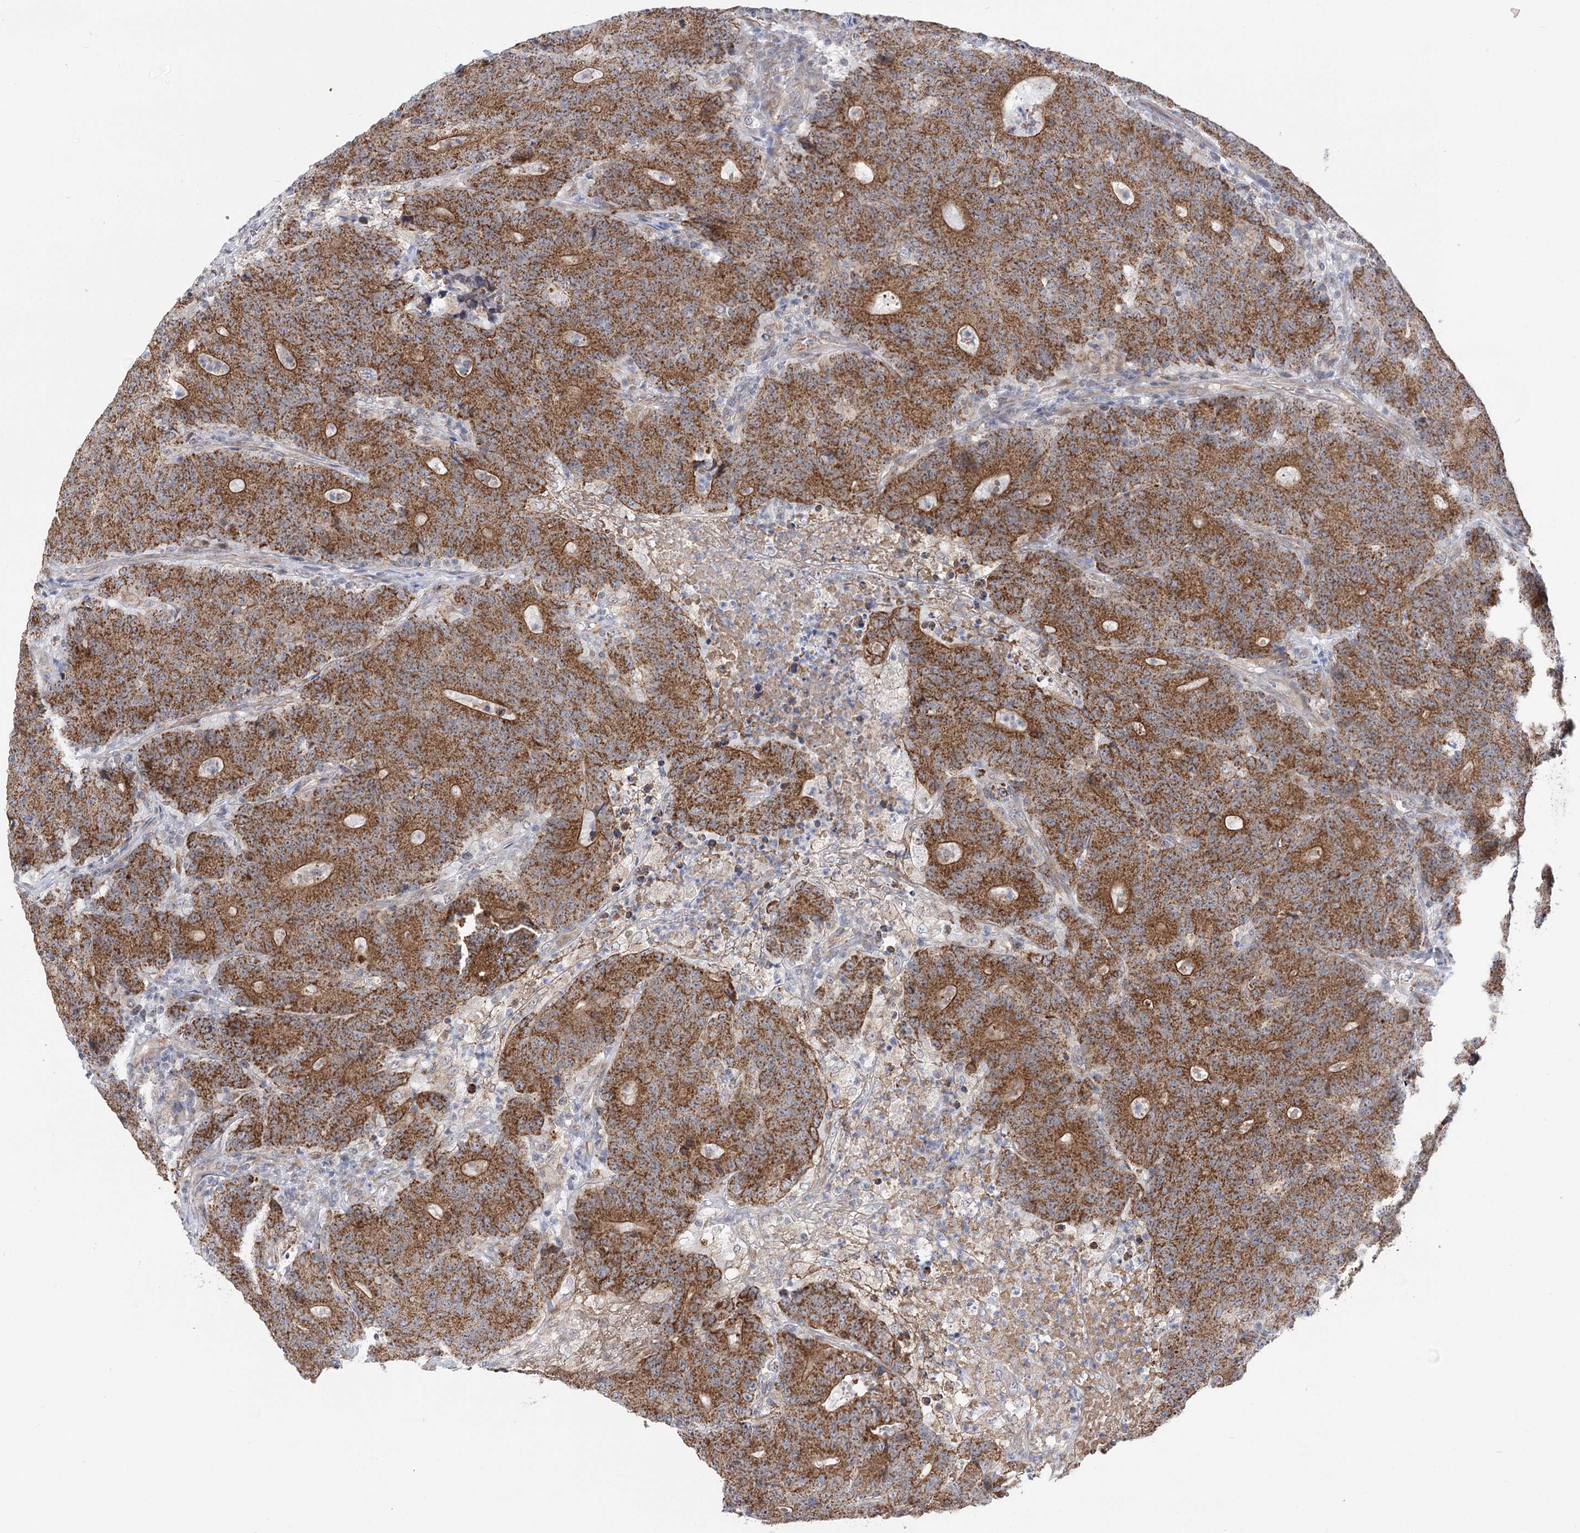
{"staining": {"intensity": "moderate", "quantity": ">75%", "location": "cytoplasmic/membranous"}, "tissue": "colorectal cancer", "cell_type": "Tumor cells", "image_type": "cancer", "snomed": [{"axis": "morphology", "description": "Adenocarcinoma, NOS"}, {"axis": "topography", "description": "Colon"}], "caption": "Brown immunohistochemical staining in human colorectal cancer (adenocarcinoma) displays moderate cytoplasmic/membranous expression in about >75% of tumor cells.", "gene": "ECHDC3", "patient": {"sex": "female", "age": 75}}